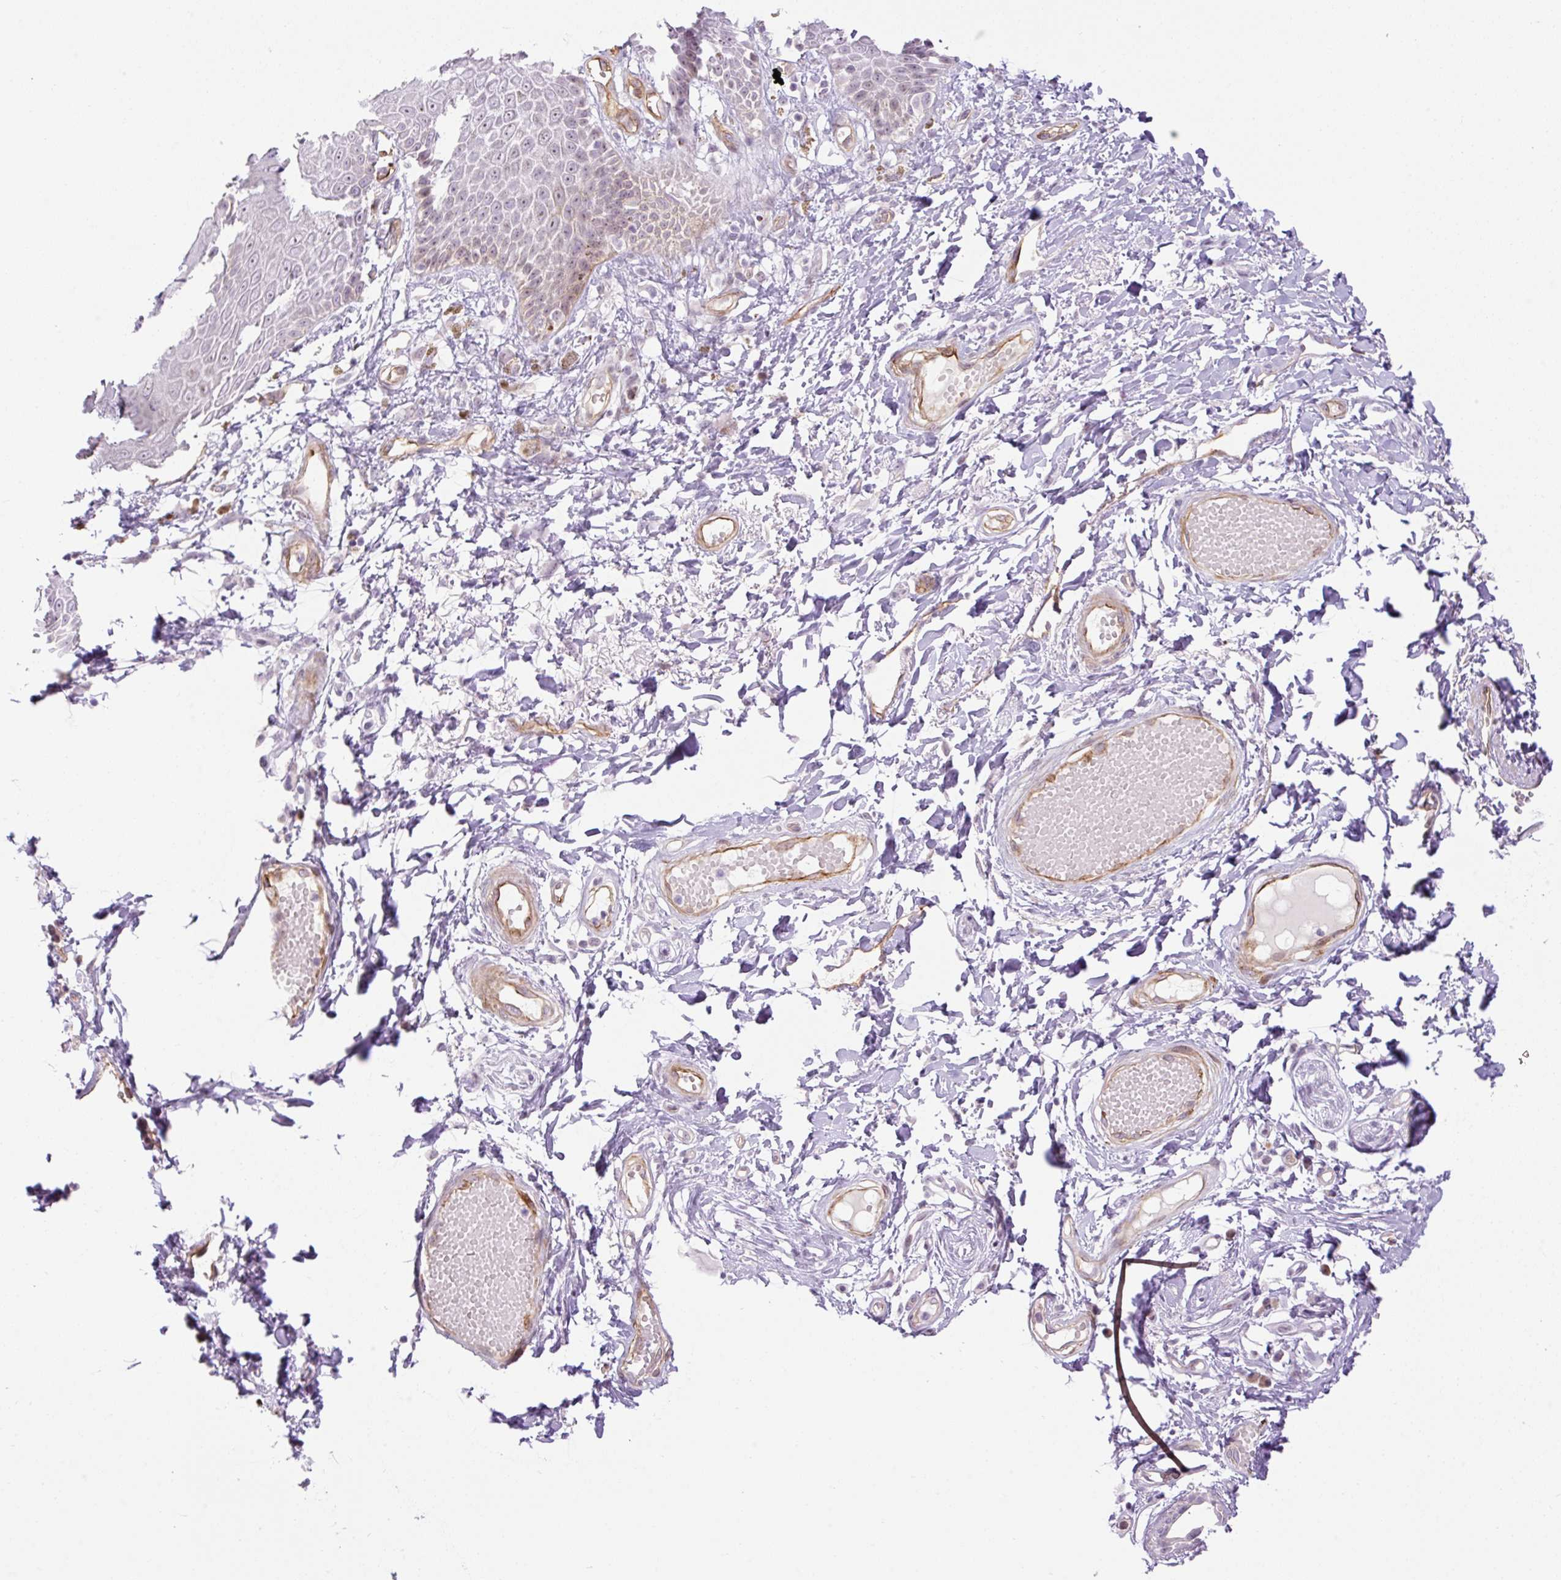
{"staining": {"intensity": "weak", "quantity": "25%-75%", "location": "cytoplasmic/membranous,nuclear"}, "tissue": "skin", "cell_type": "Epidermal cells", "image_type": "normal", "snomed": [{"axis": "morphology", "description": "Normal tissue, NOS"}, {"axis": "topography", "description": "Anal"}, {"axis": "topography", "description": "Peripheral nerve tissue"}], "caption": "IHC image of unremarkable skin: human skin stained using immunohistochemistry (IHC) reveals low levels of weak protein expression localized specifically in the cytoplasmic/membranous,nuclear of epidermal cells, appearing as a cytoplasmic/membranous,nuclear brown color.", "gene": "ENSG00000268750", "patient": {"sex": "male", "age": 78}}